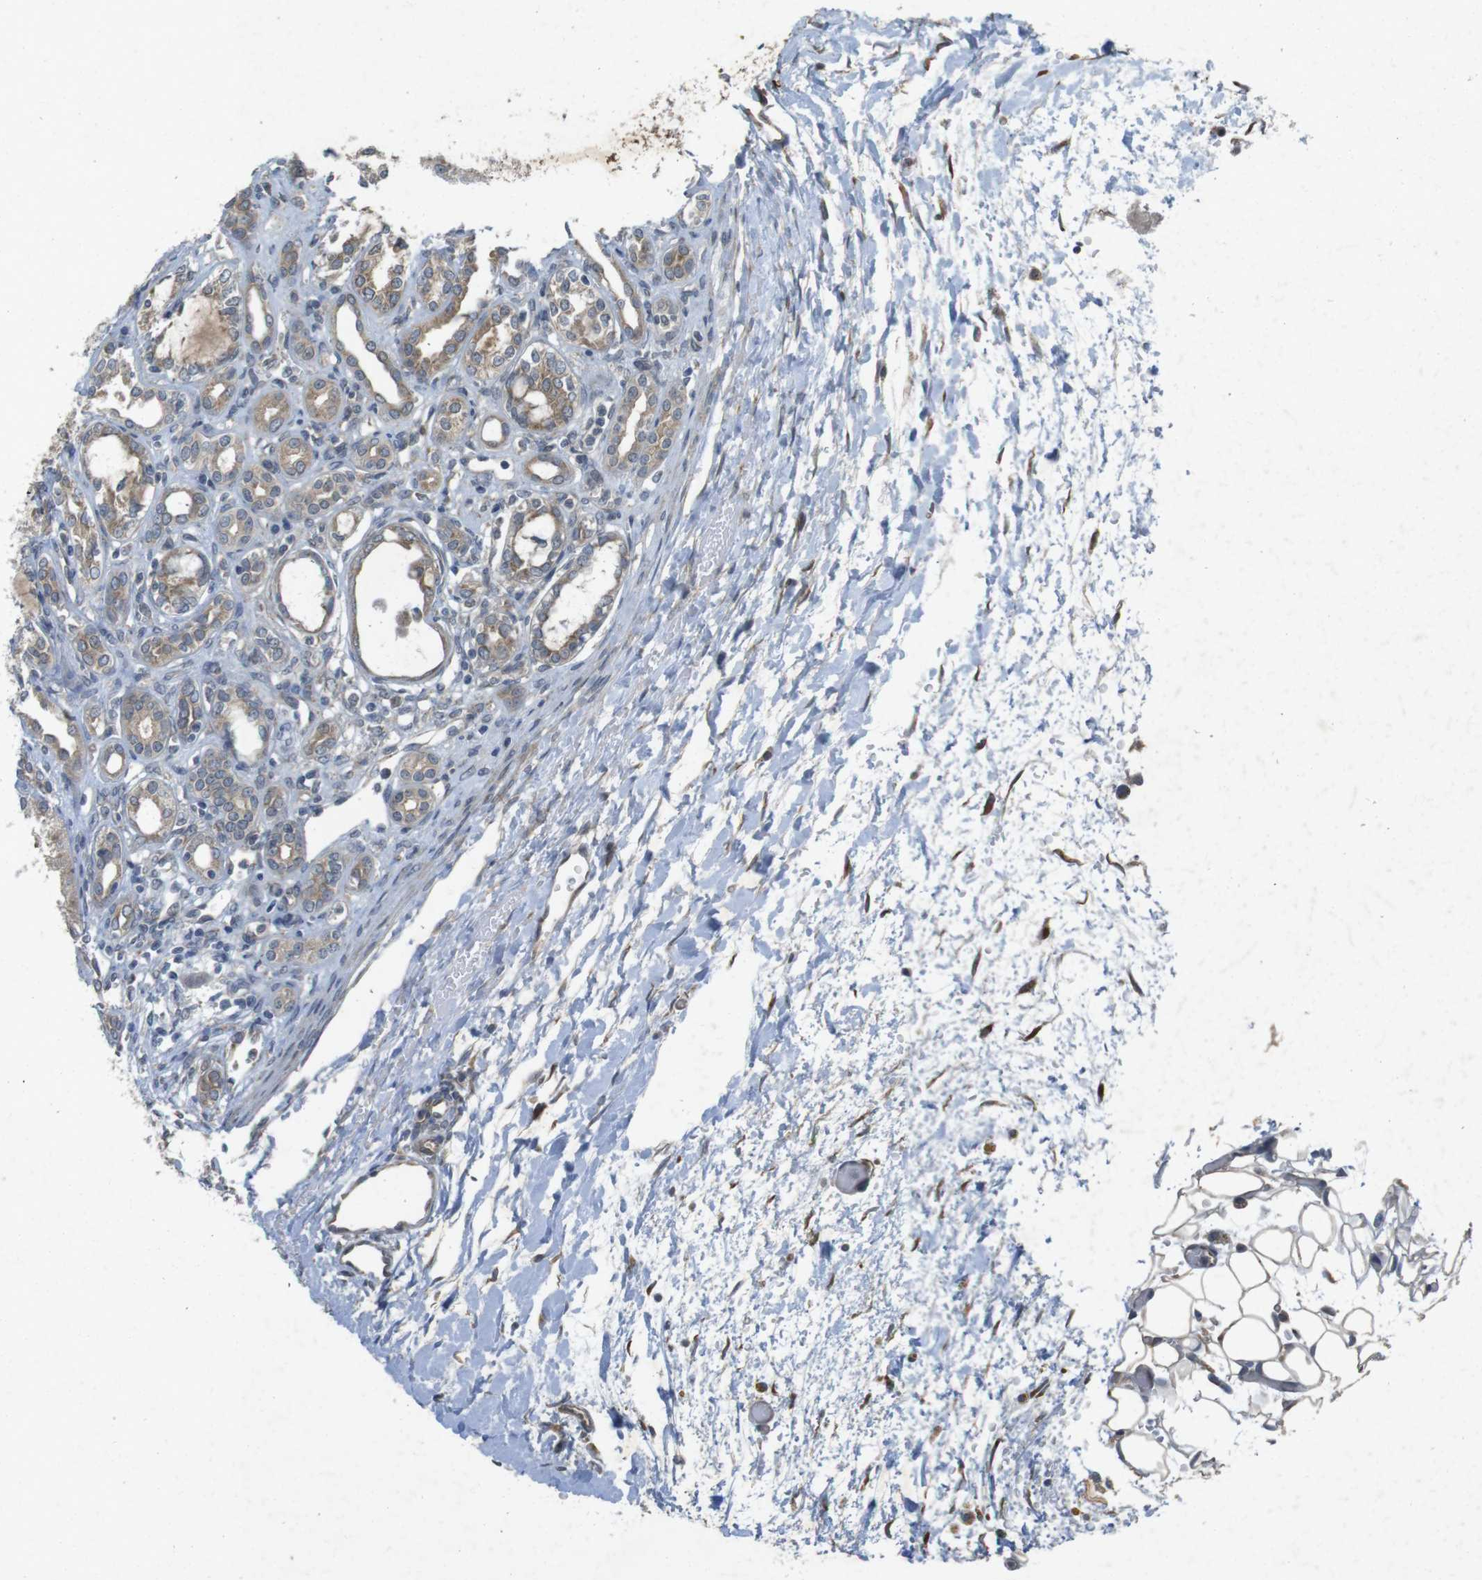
{"staining": {"intensity": "weak", "quantity": "<25%", "location": "cytoplasmic/membranous"}, "tissue": "kidney", "cell_type": "Cells in glomeruli", "image_type": "normal", "snomed": [{"axis": "morphology", "description": "Normal tissue, NOS"}, {"axis": "topography", "description": "Kidney"}], "caption": "Human kidney stained for a protein using IHC exhibits no positivity in cells in glomeruli.", "gene": "FLCN", "patient": {"sex": "male", "age": 7}}